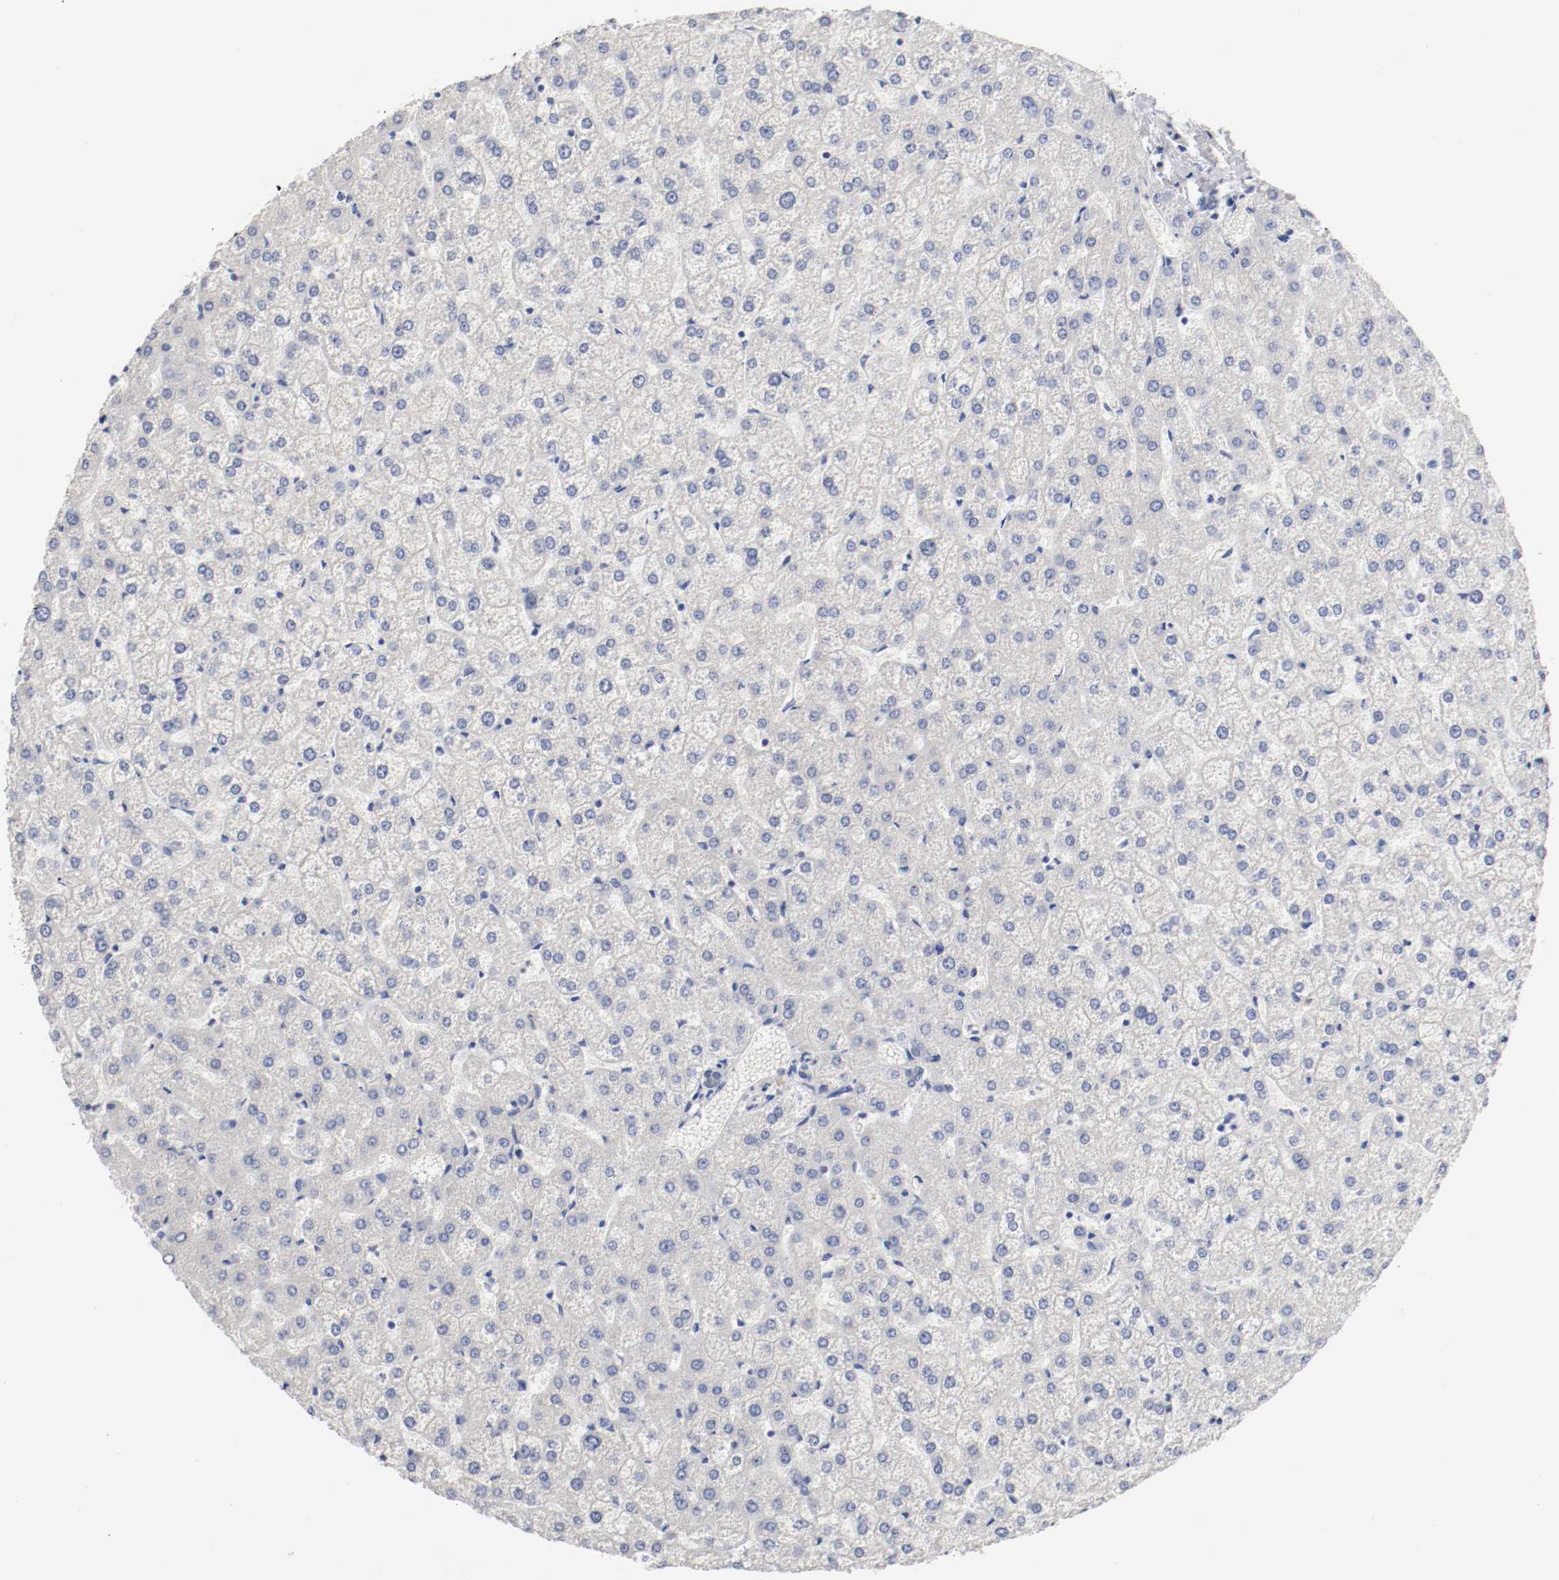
{"staining": {"intensity": "negative", "quantity": "none", "location": "none"}, "tissue": "liver", "cell_type": "Cholangiocytes", "image_type": "normal", "snomed": [{"axis": "morphology", "description": "Normal tissue, NOS"}, {"axis": "topography", "description": "Liver"}], "caption": "Immunohistochemistry (IHC) histopathology image of benign liver: human liver stained with DAB (3,3'-diaminobenzidine) reveals no significant protein expression in cholangiocytes. Nuclei are stained in blue.", "gene": "FOSL2", "patient": {"sex": "female", "age": 32}}